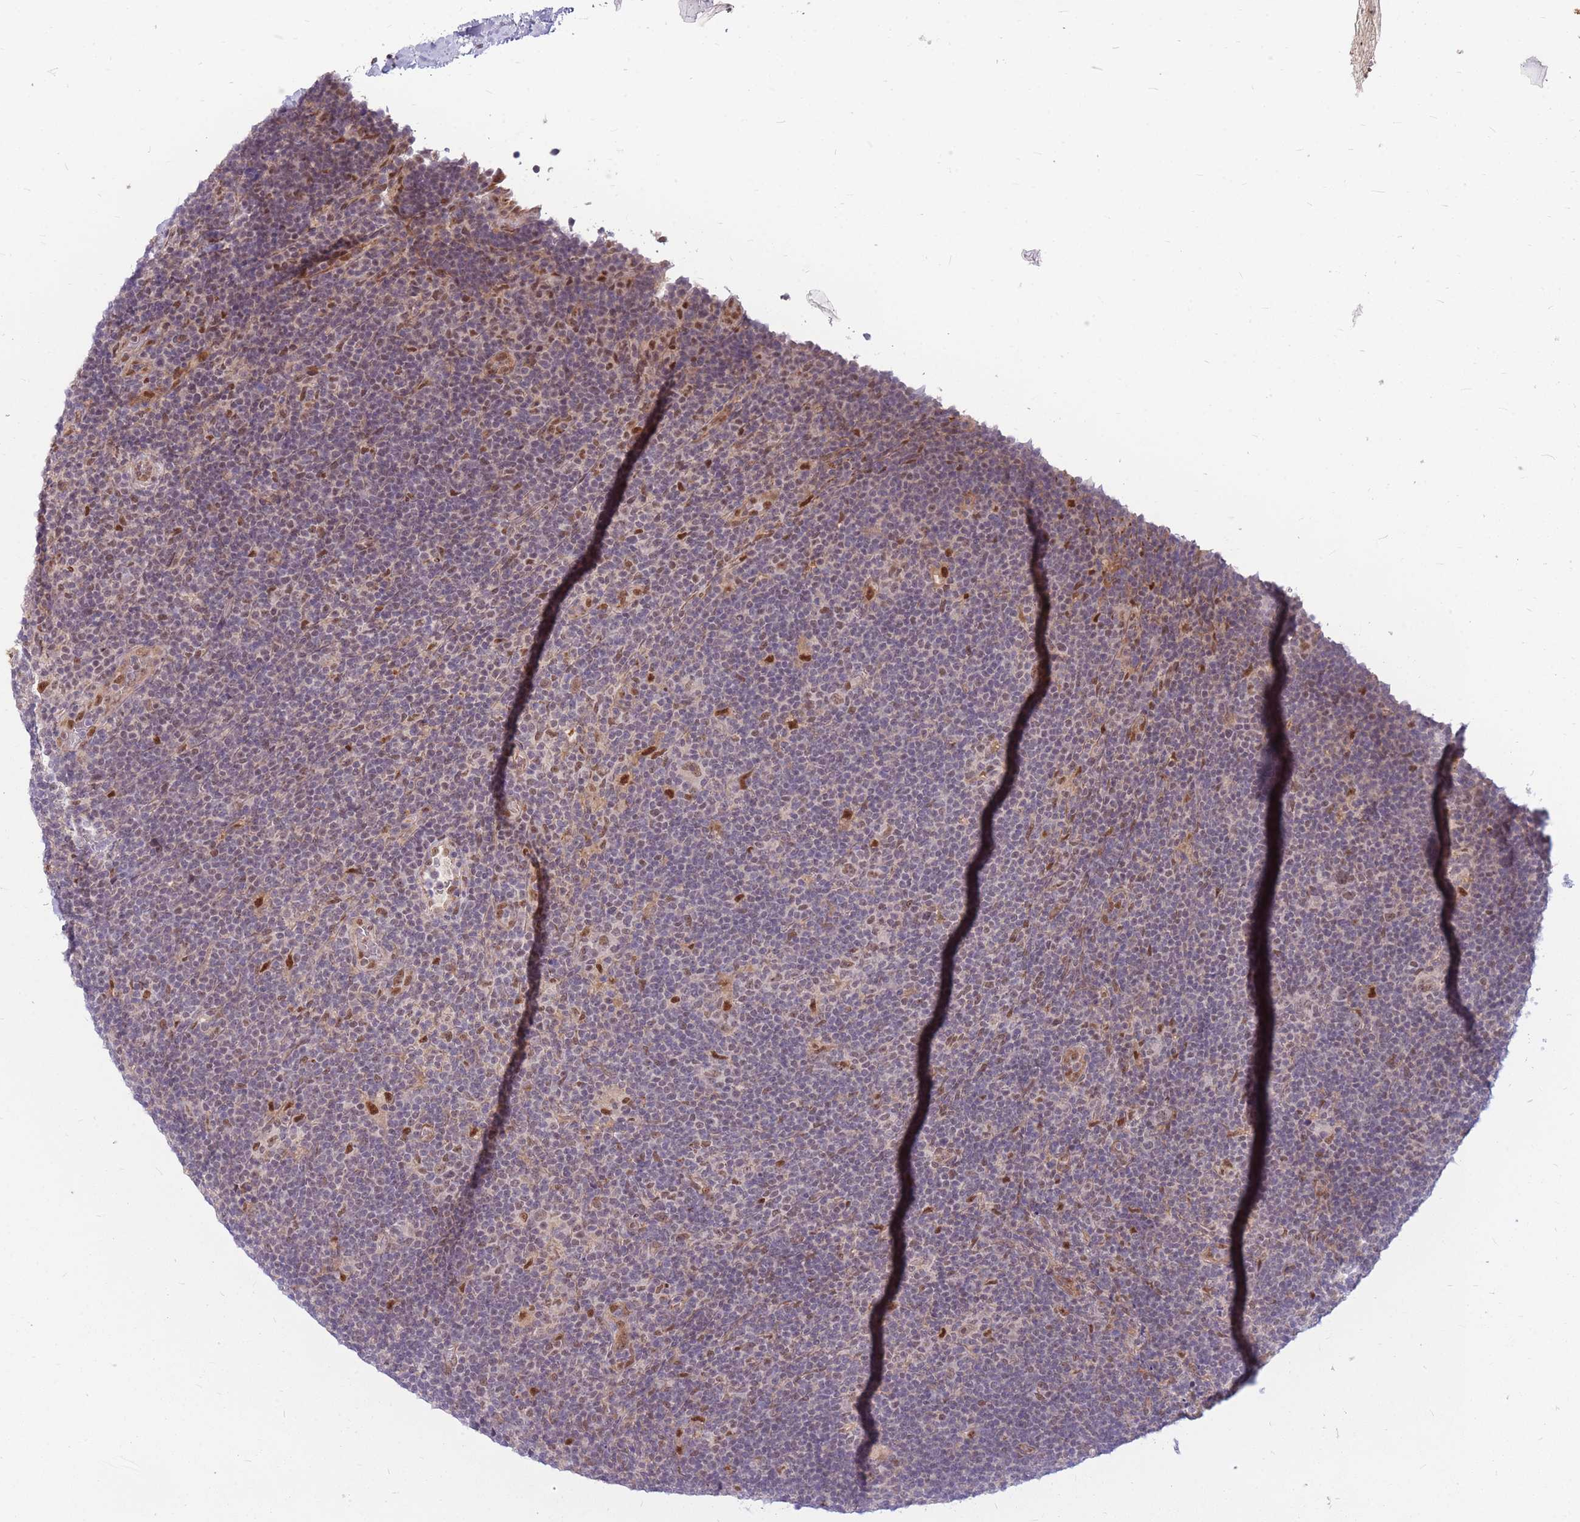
{"staining": {"intensity": "moderate", "quantity": ">75%", "location": "nuclear"}, "tissue": "lymphoma", "cell_type": "Tumor cells", "image_type": "cancer", "snomed": [{"axis": "morphology", "description": "Hodgkin's disease, NOS"}, {"axis": "topography", "description": "Lymph node"}], "caption": "An immunohistochemistry (IHC) photomicrograph of tumor tissue is shown. Protein staining in brown labels moderate nuclear positivity in Hodgkin's disease within tumor cells.", "gene": "ERCC2", "patient": {"sex": "female", "age": 57}}